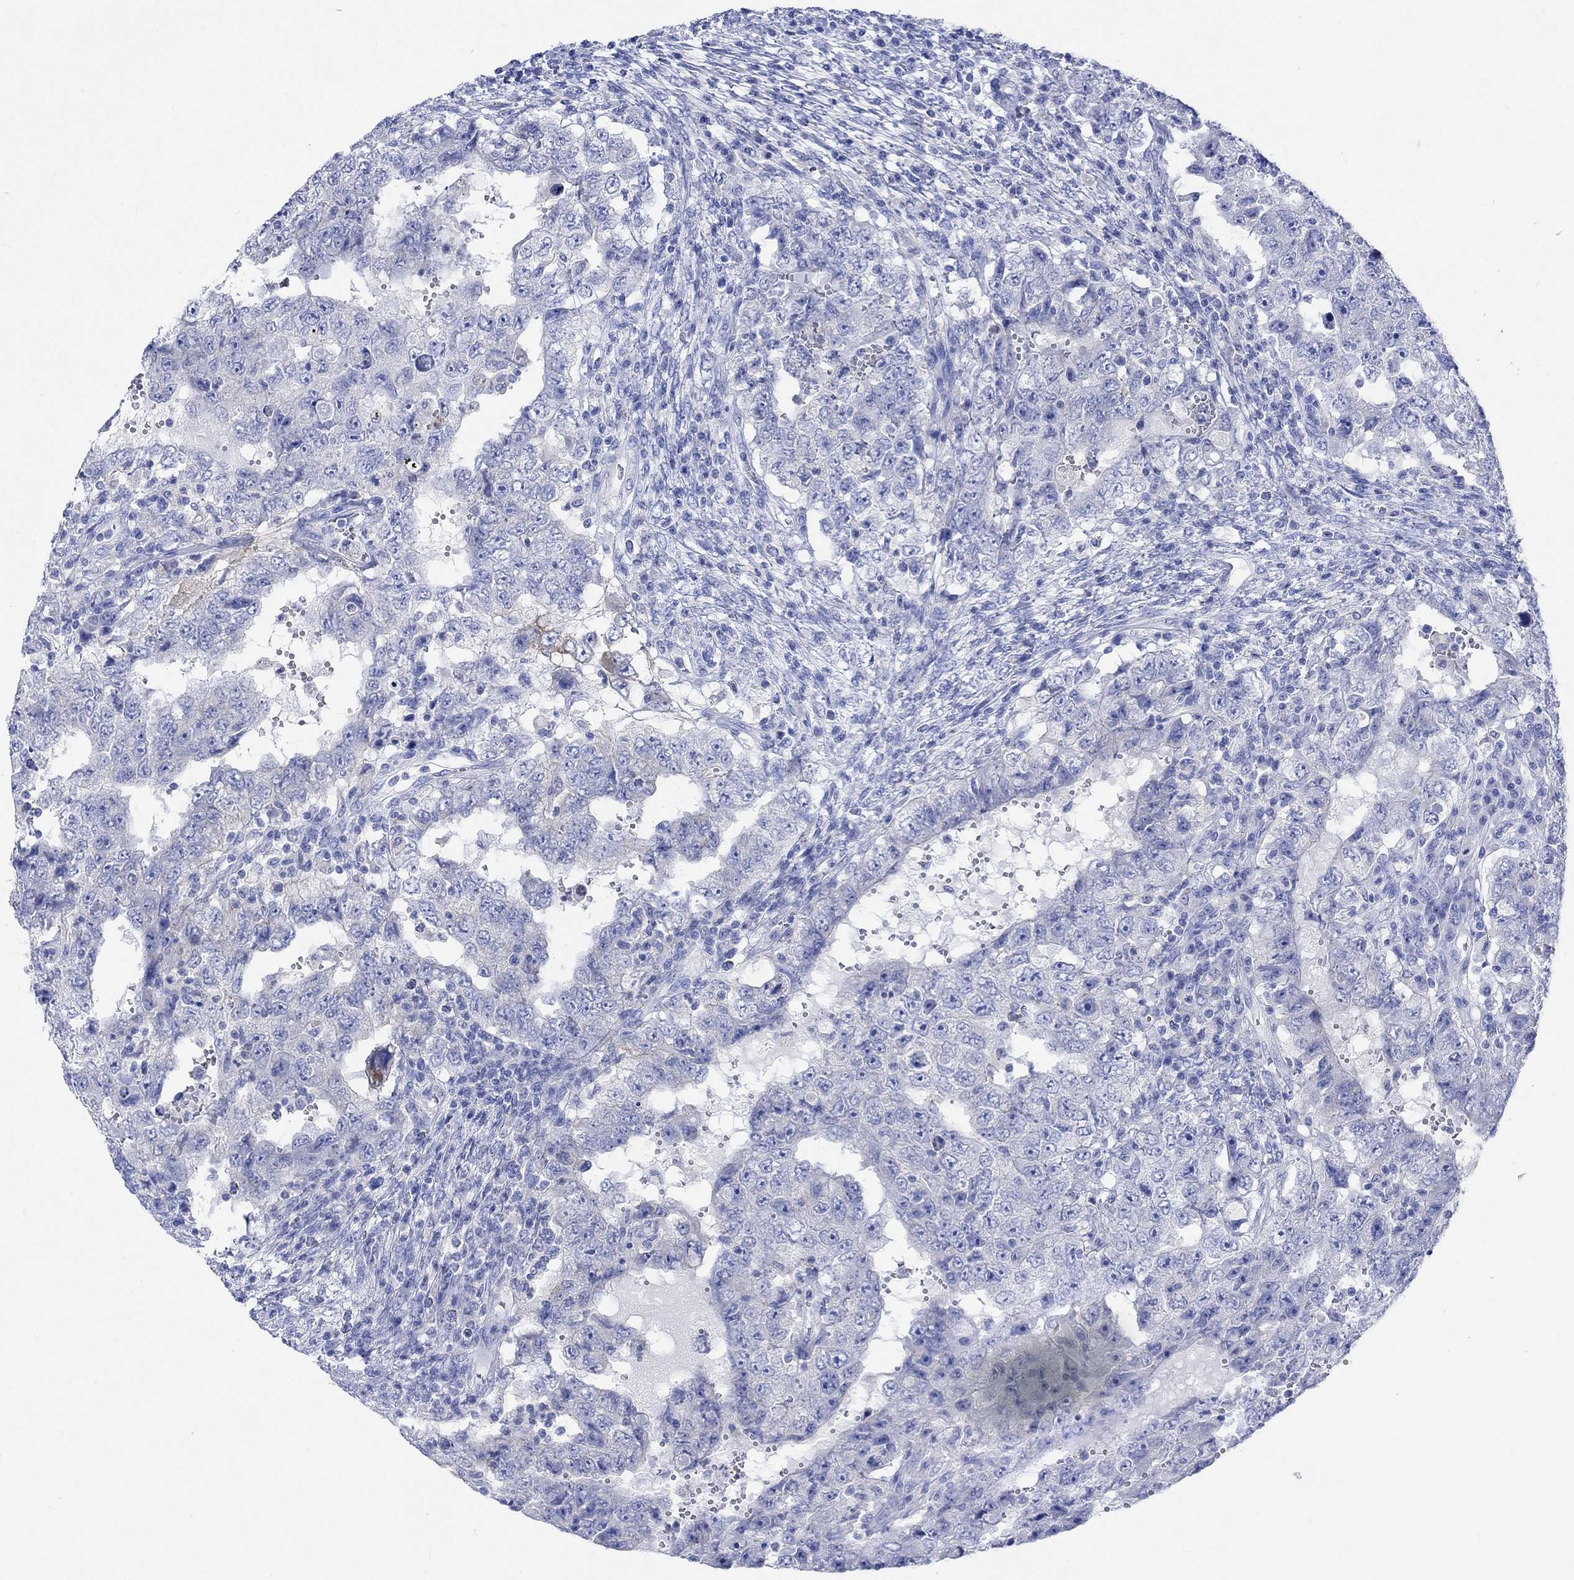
{"staining": {"intensity": "negative", "quantity": "none", "location": "none"}, "tissue": "testis cancer", "cell_type": "Tumor cells", "image_type": "cancer", "snomed": [{"axis": "morphology", "description": "Carcinoma, Embryonal, NOS"}, {"axis": "topography", "description": "Testis"}], "caption": "Testis cancer (embryonal carcinoma) was stained to show a protein in brown. There is no significant positivity in tumor cells.", "gene": "REEP6", "patient": {"sex": "male", "age": 26}}